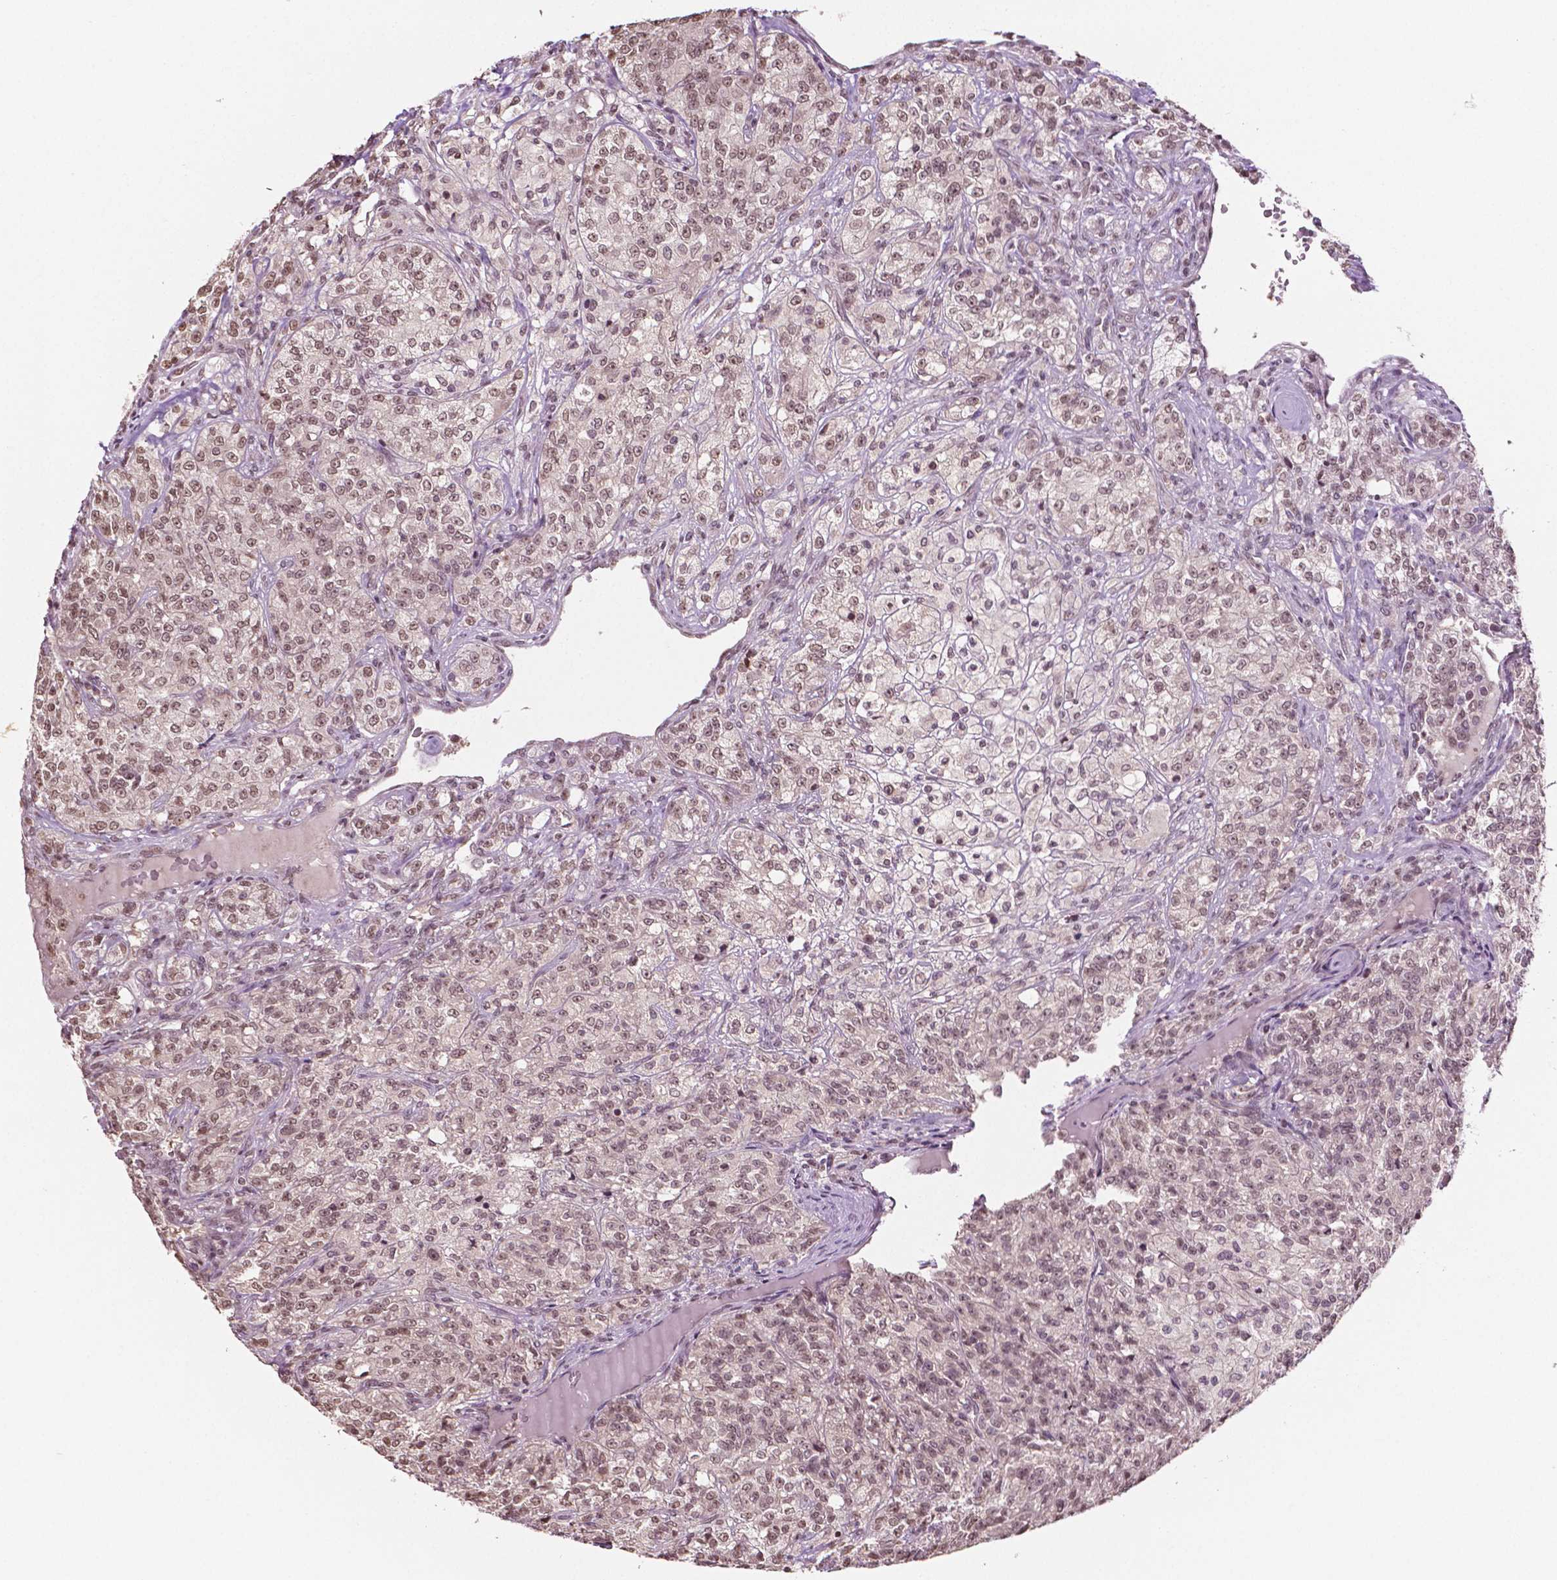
{"staining": {"intensity": "moderate", "quantity": ">75%", "location": "nuclear"}, "tissue": "renal cancer", "cell_type": "Tumor cells", "image_type": "cancer", "snomed": [{"axis": "morphology", "description": "Adenocarcinoma, NOS"}, {"axis": "topography", "description": "Kidney"}], "caption": "Immunohistochemistry image of renal cancer (adenocarcinoma) stained for a protein (brown), which demonstrates medium levels of moderate nuclear staining in about >75% of tumor cells.", "gene": "DEK", "patient": {"sex": "female", "age": 63}}